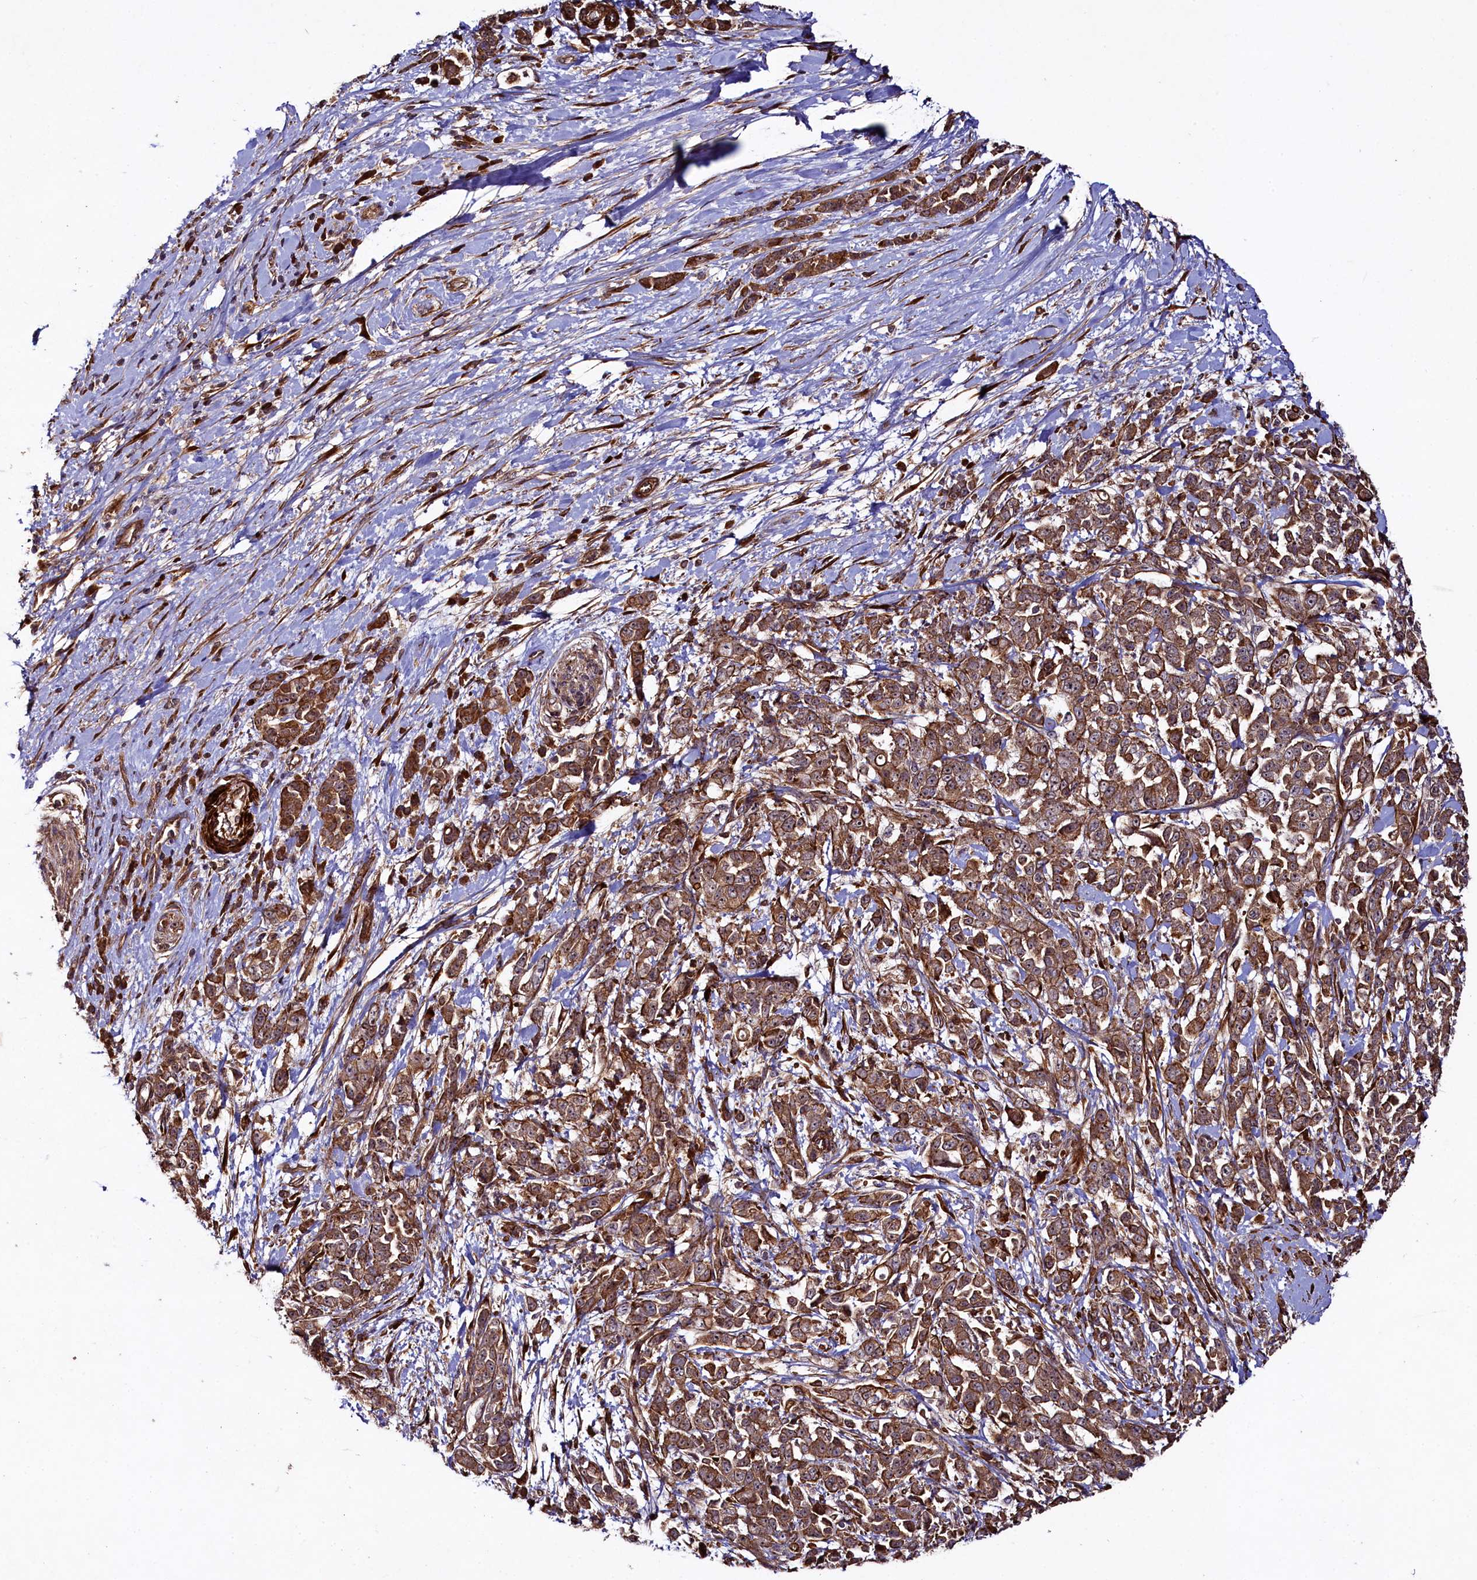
{"staining": {"intensity": "moderate", "quantity": ">75%", "location": "cytoplasmic/membranous"}, "tissue": "pancreatic cancer", "cell_type": "Tumor cells", "image_type": "cancer", "snomed": [{"axis": "morphology", "description": "Normal tissue, NOS"}, {"axis": "morphology", "description": "Adenocarcinoma, NOS"}, {"axis": "topography", "description": "Pancreas"}], "caption": "Immunohistochemistry image of neoplastic tissue: human pancreatic cancer stained using immunohistochemistry (IHC) reveals medium levels of moderate protein expression localized specifically in the cytoplasmic/membranous of tumor cells, appearing as a cytoplasmic/membranous brown color.", "gene": "CCDC102A", "patient": {"sex": "female", "age": 64}}